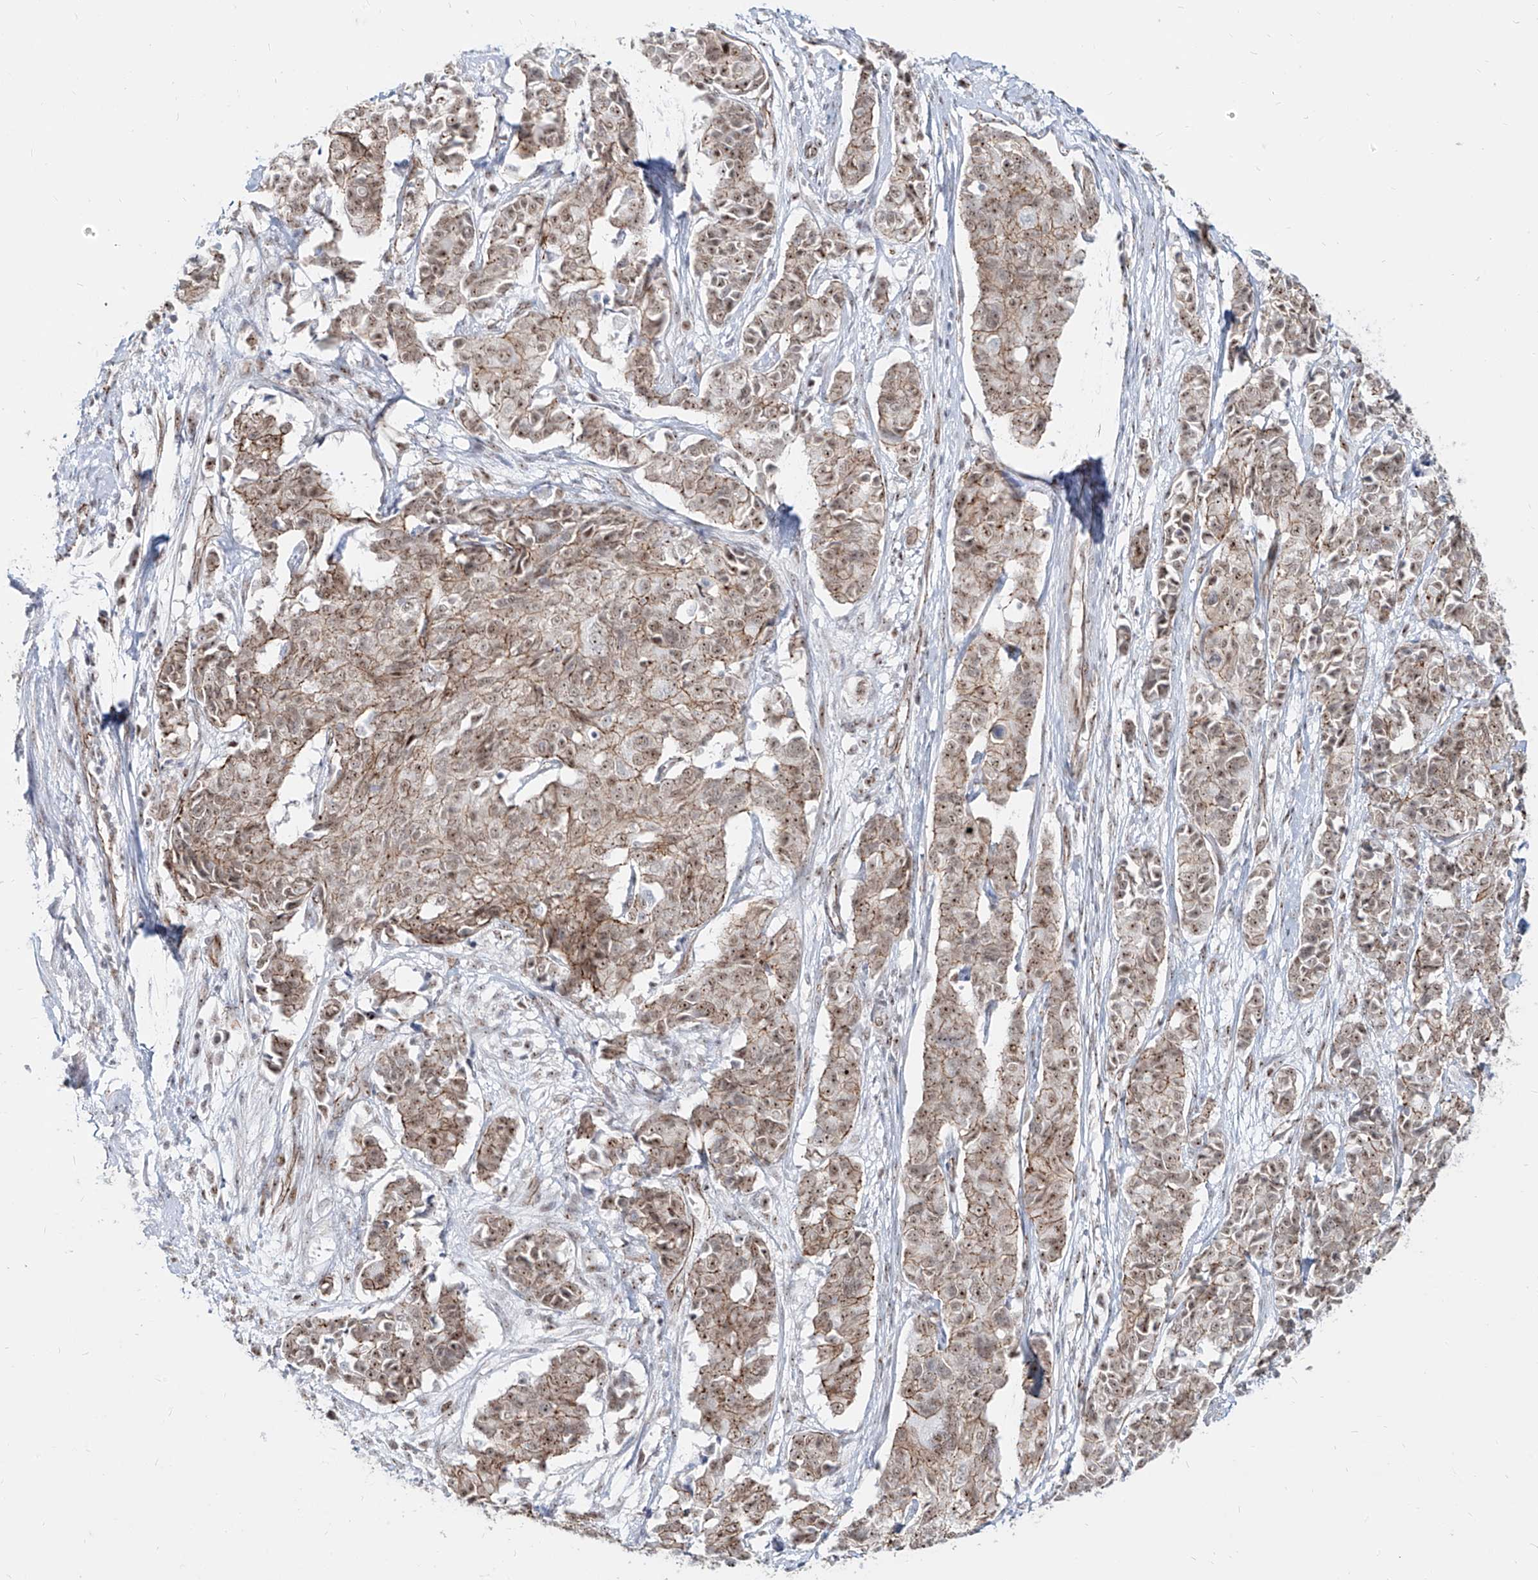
{"staining": {"intensity": "moderate", "quantity": ">75%", "location": "cytoplasmic/membranous,nuclear"}, "tissue": "cervical cancer", "cell_type": "Tumor cells", "image_type": "cancer", "snomed": [{"axis": "morphology", "description": "Normal tissue, NOS"}, {"axis": "morphology", "description": "Squamous cell carcinoma, NOS"}, {"axis": "topography", "description": "Cervix"}], "caption": "IHC staining of cervical cancer, which shows medium levels of moderate cytoplasmic/membranous and nuclear positivity in about >75% of tumor cells indicating moderate cytoplasmic/membranous and nuclear protein staining. The staining was performed using DAB (3,3'-diaminobenzidine) (brown) for protein detection and nuclei were counterstained in hematoxylin (blue).", "gene": "ZNF710", "patient": {"sex": "female", "age": 35}}